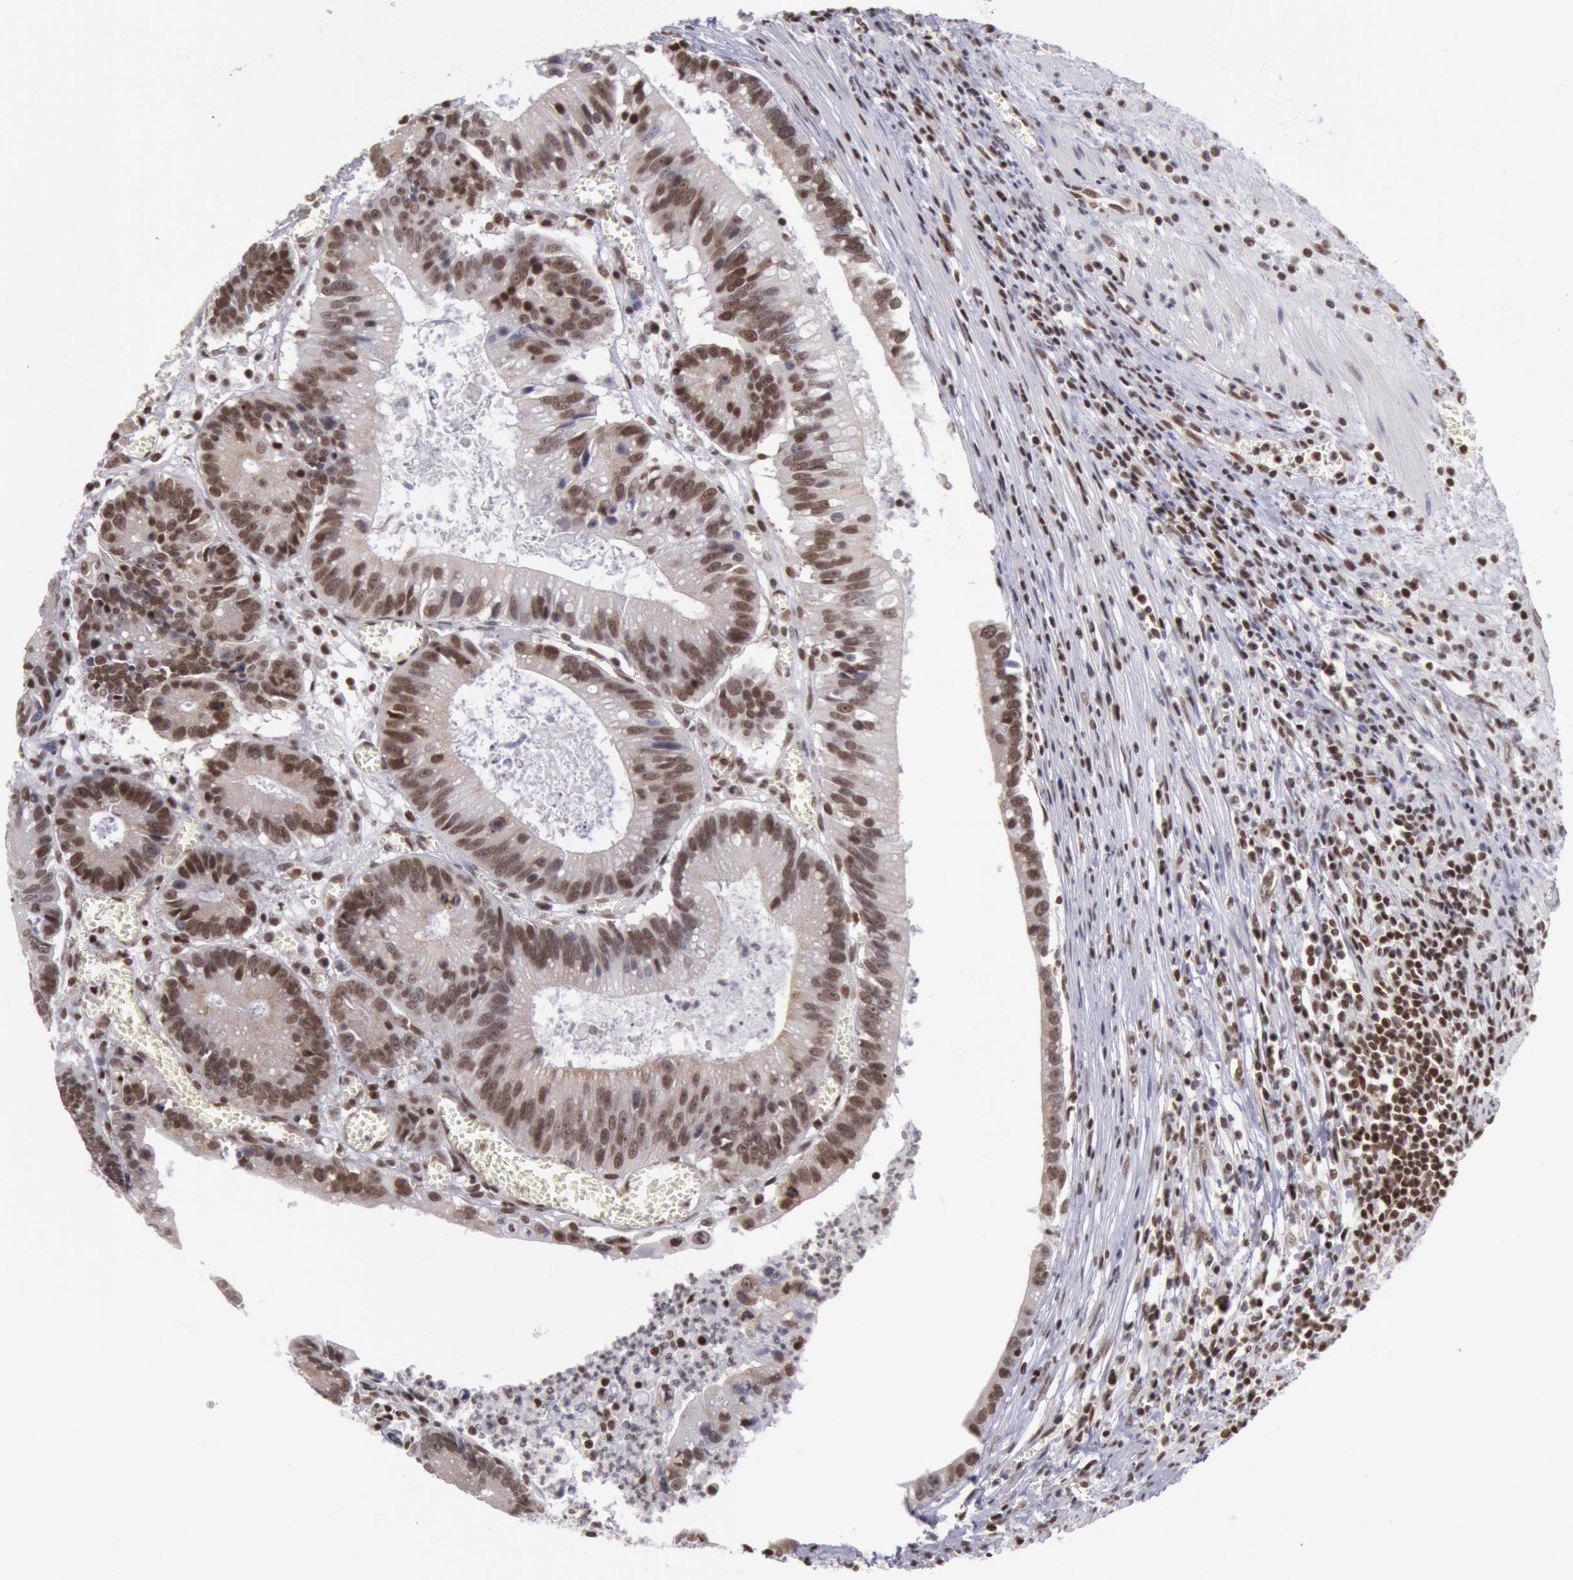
{"staining": {"intensity": "moderate", "quantity": ">75%", "location": "cytoplasmic/membranous,nuclear"}, "tissue": "colorectal cancer", "cell_type": "Tumor cells", "image_type": "cancer", "snomed": [{"axis": "morphology", "description": "Adenocarcinoma, NOS"}, {"axis": "topography", "description": "Rectum"}], "caption": "Adenocarcinoma (colorectal) stained with a brown dye shows moderate cytoplasmic/membranous and nuclear positive staining in approximately >75% of tumor cells.", "gene": "NKAP", "patient": {"sex": "female", "age": 81}}